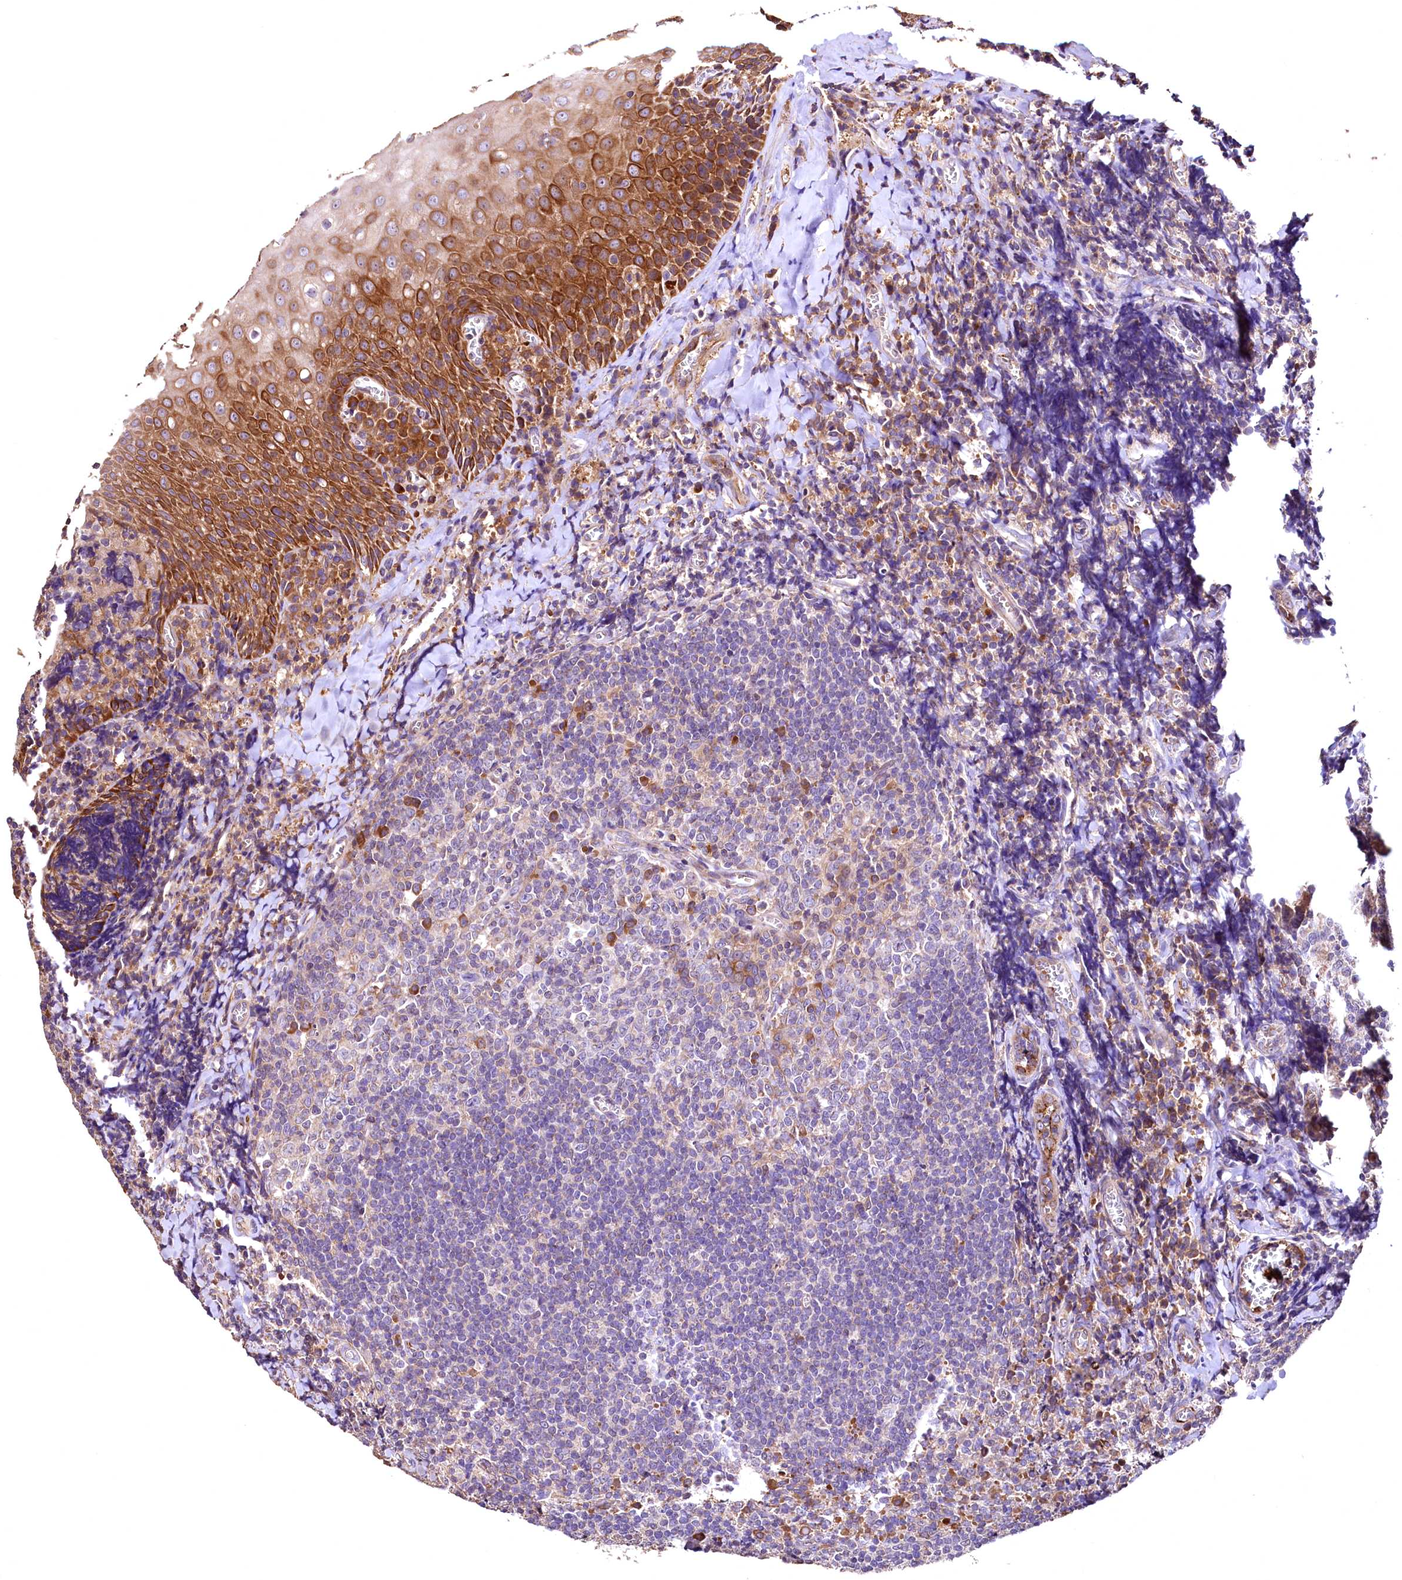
{"staining": {"intensity": "strong", "quantity": "<25%", "location": "cytoplasmic/membranous"}, "tissue": "tonsil", "cell_type": "Non-germinal center cells", "image_type": "normal", "snomed": [{"axis": "morphology", "description": "Normal tissue, NOS"}, {"axis": "topography", "description": "Tonsil"}], "caption": "Strong cytoplasmic/membranous protein staining is identified in approximately <25% of non-germinal center cells in tonsil. (IHC, brightfield microscopy, high magnification).", "gene": "RASSF1", "patient": {"sex": "male", "age": 27}}